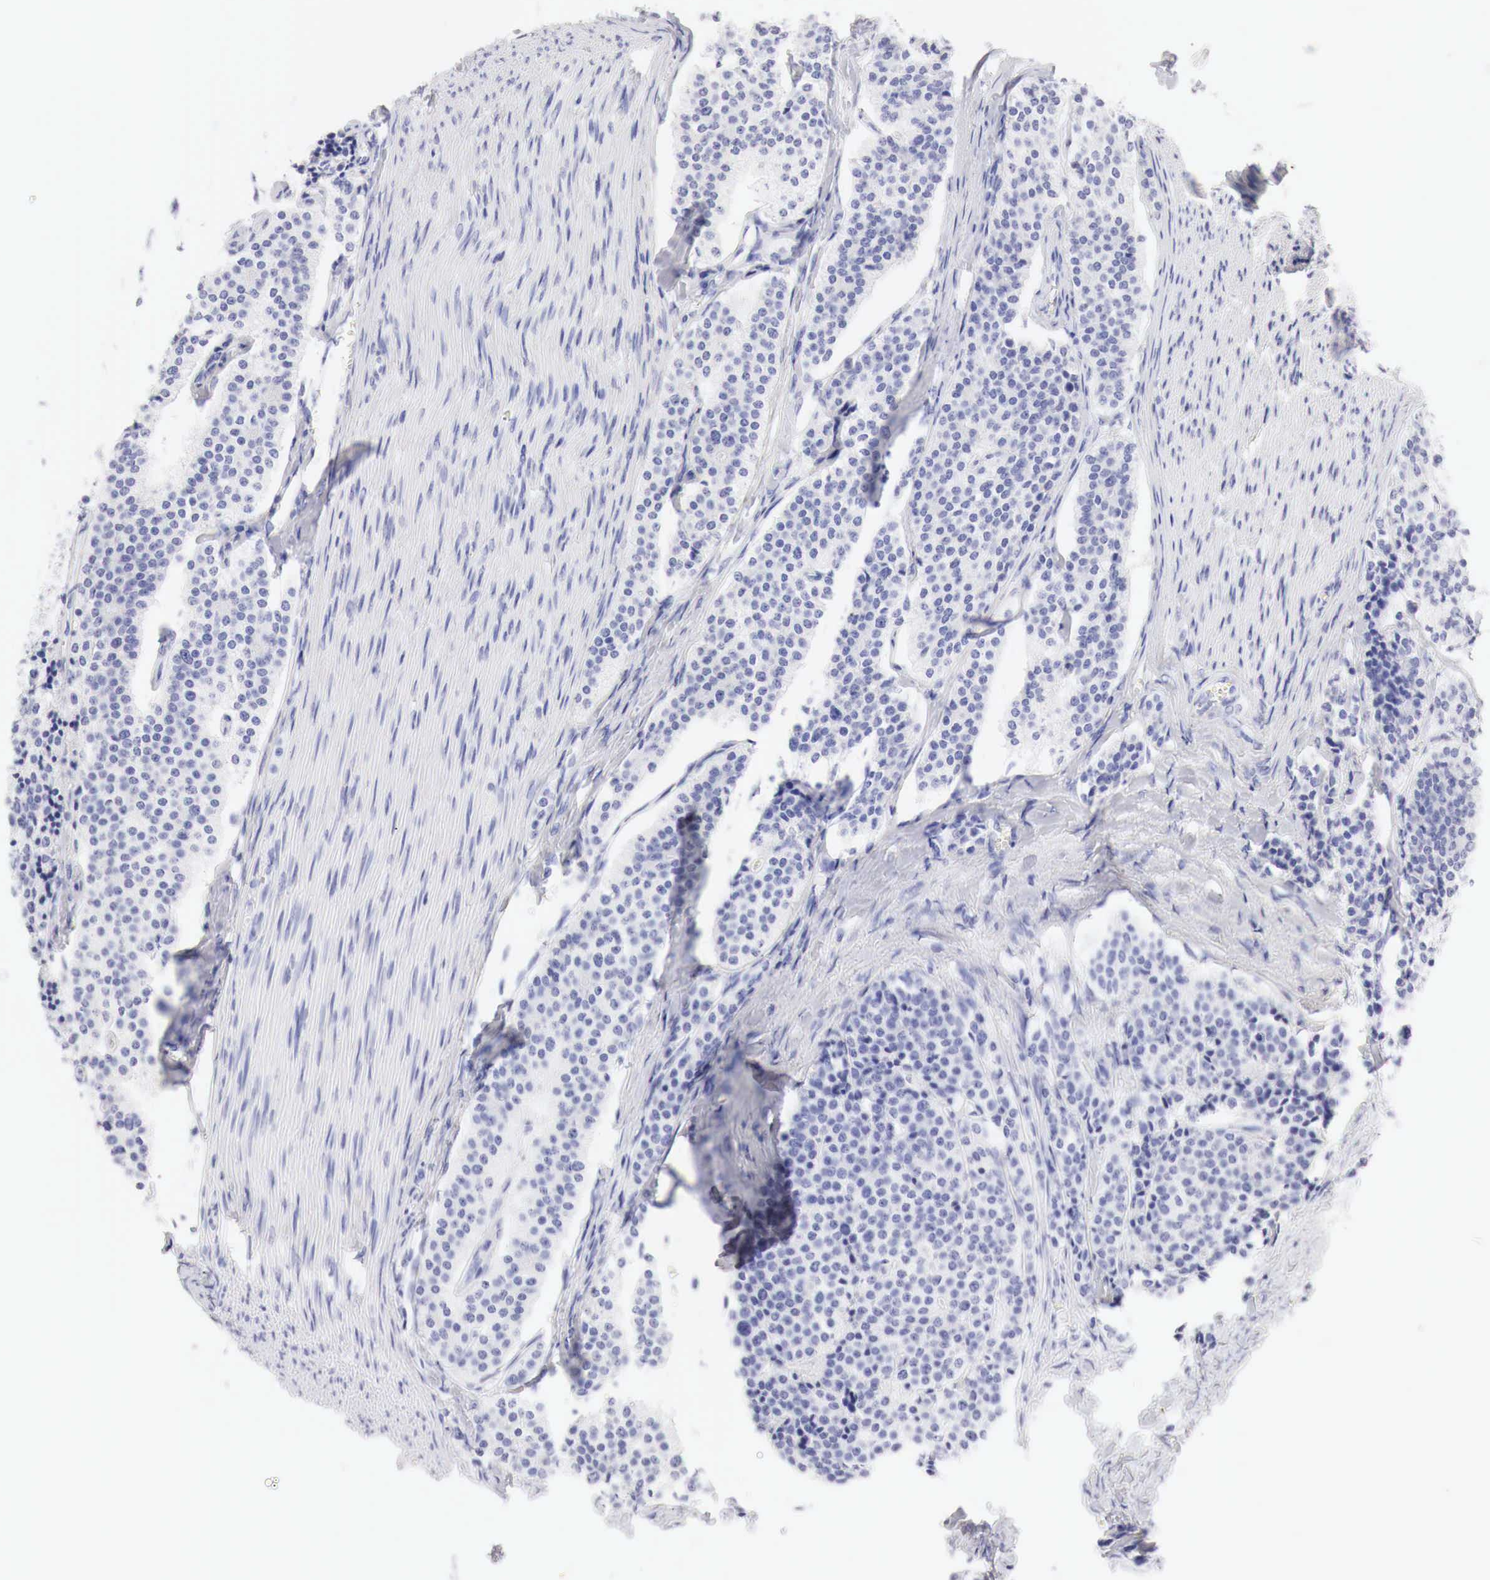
{"staining": {"intensity": "negative", "quantity": "none", "location": "none"}, "tissue": "carcinoid", "cell_type": "Tumor cells", "image_type": "cancer", "snomed": [{"axis": "morphology", "description": "Carcinoid, malignant, NOS"}, {"axis": "topography", "description": "Small intestine"}], "caption": "Carcinoid was stained to show a protein in brown. There is no significant staining in tumor cells.", "gene": "TYR", "patient": {"sex": "male", "age": 63}}